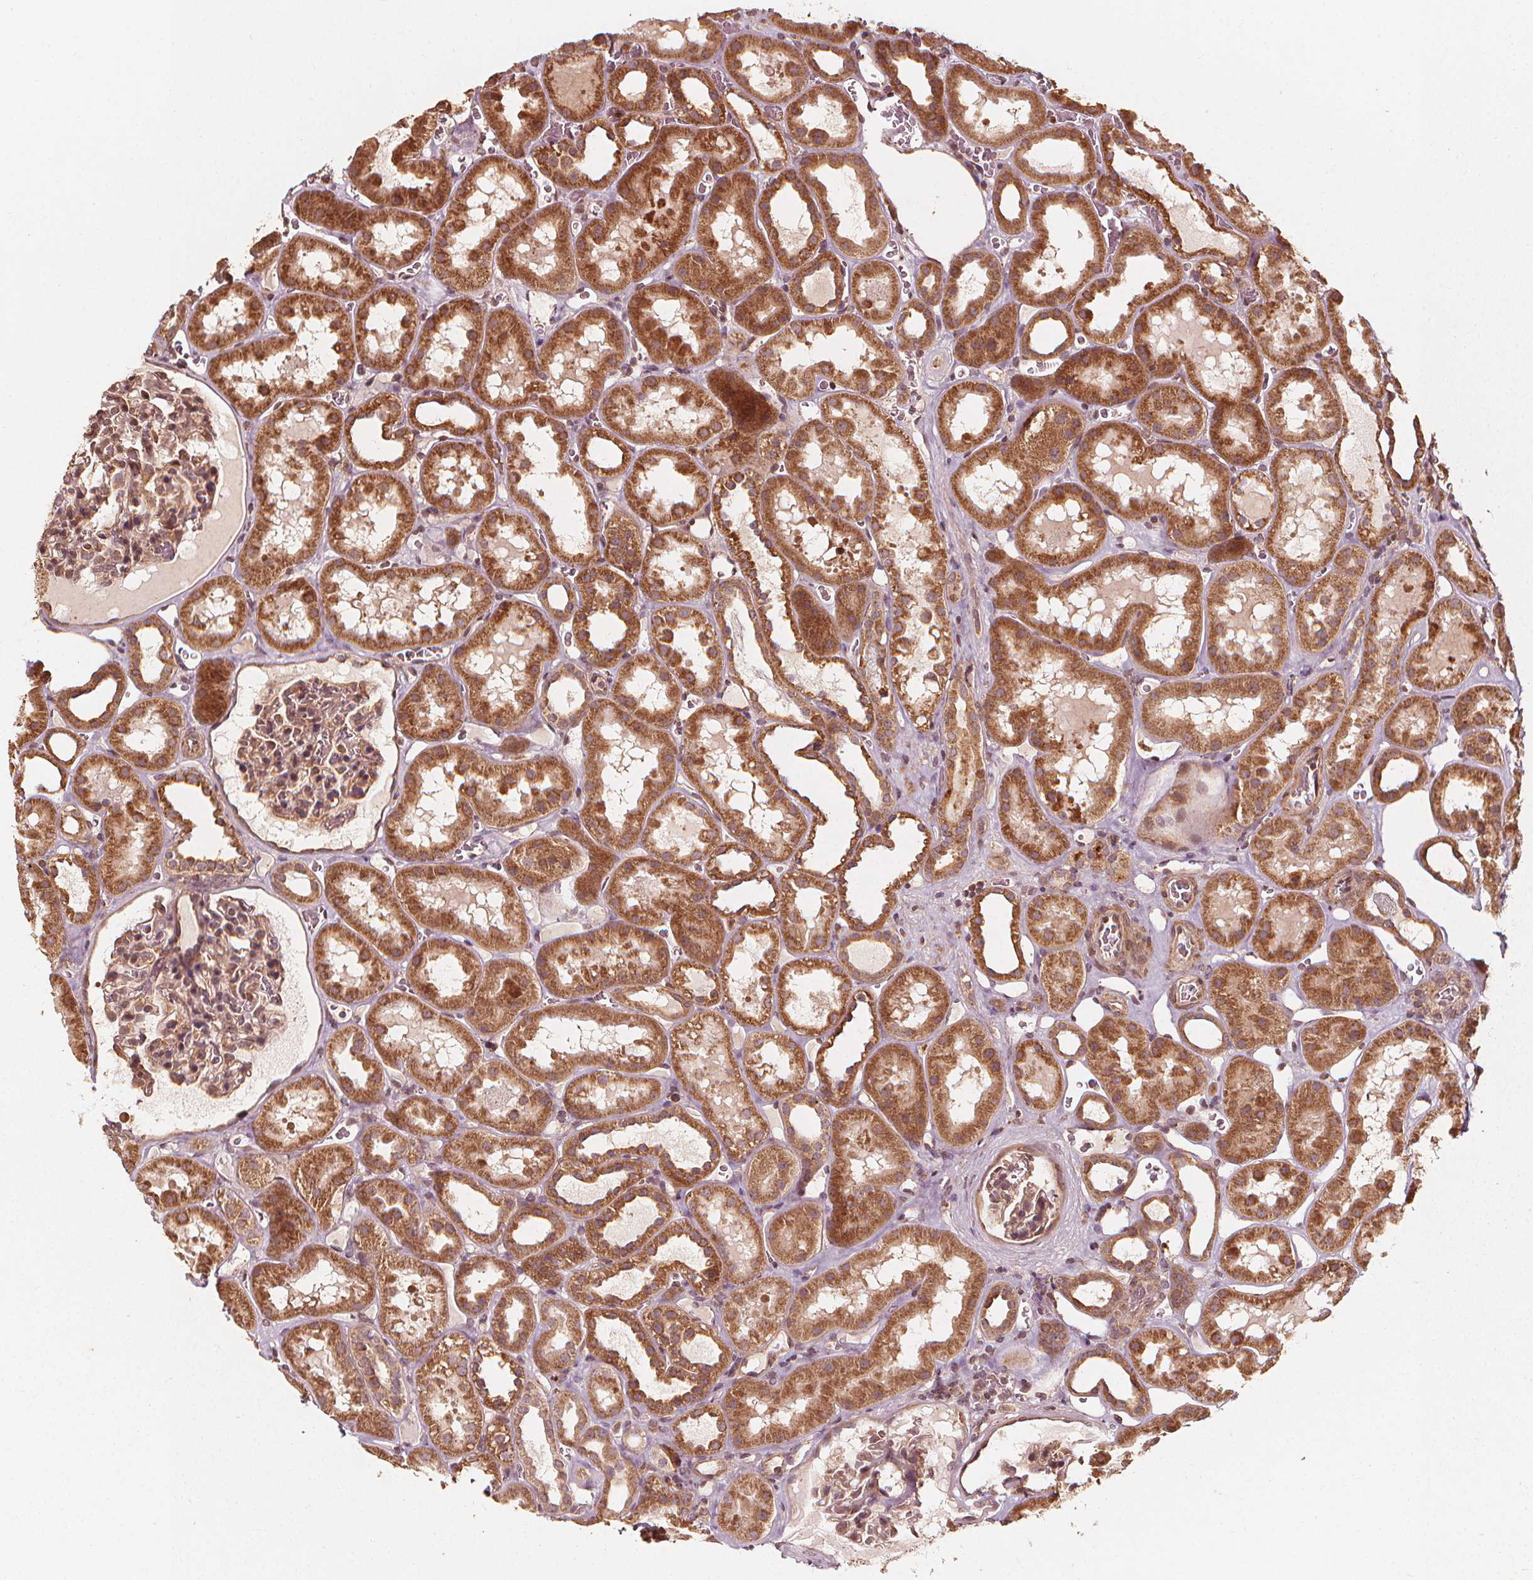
{"staining": {"intensity": "weak", "quantity": ">75%", "location": "cytoplasmic/membranous,nuclear"}, "tissue": "kidney", "cell_type": "Cells in glomeruli", "image_type": "normal", "snomed": [{"axis": "morphology", "description": "Normal tissue, NOS"}, {"axis": "topography", "description": "Kidney"}], "caption": "Immunohistochemical staining of benign human kidney exhibits weak cytoplasmic/membranous,nuclear protein positivity in about >75% of cells in glomeruli.", "gene": "NPC1", "patient": {"sex": "female", "age": 41}}